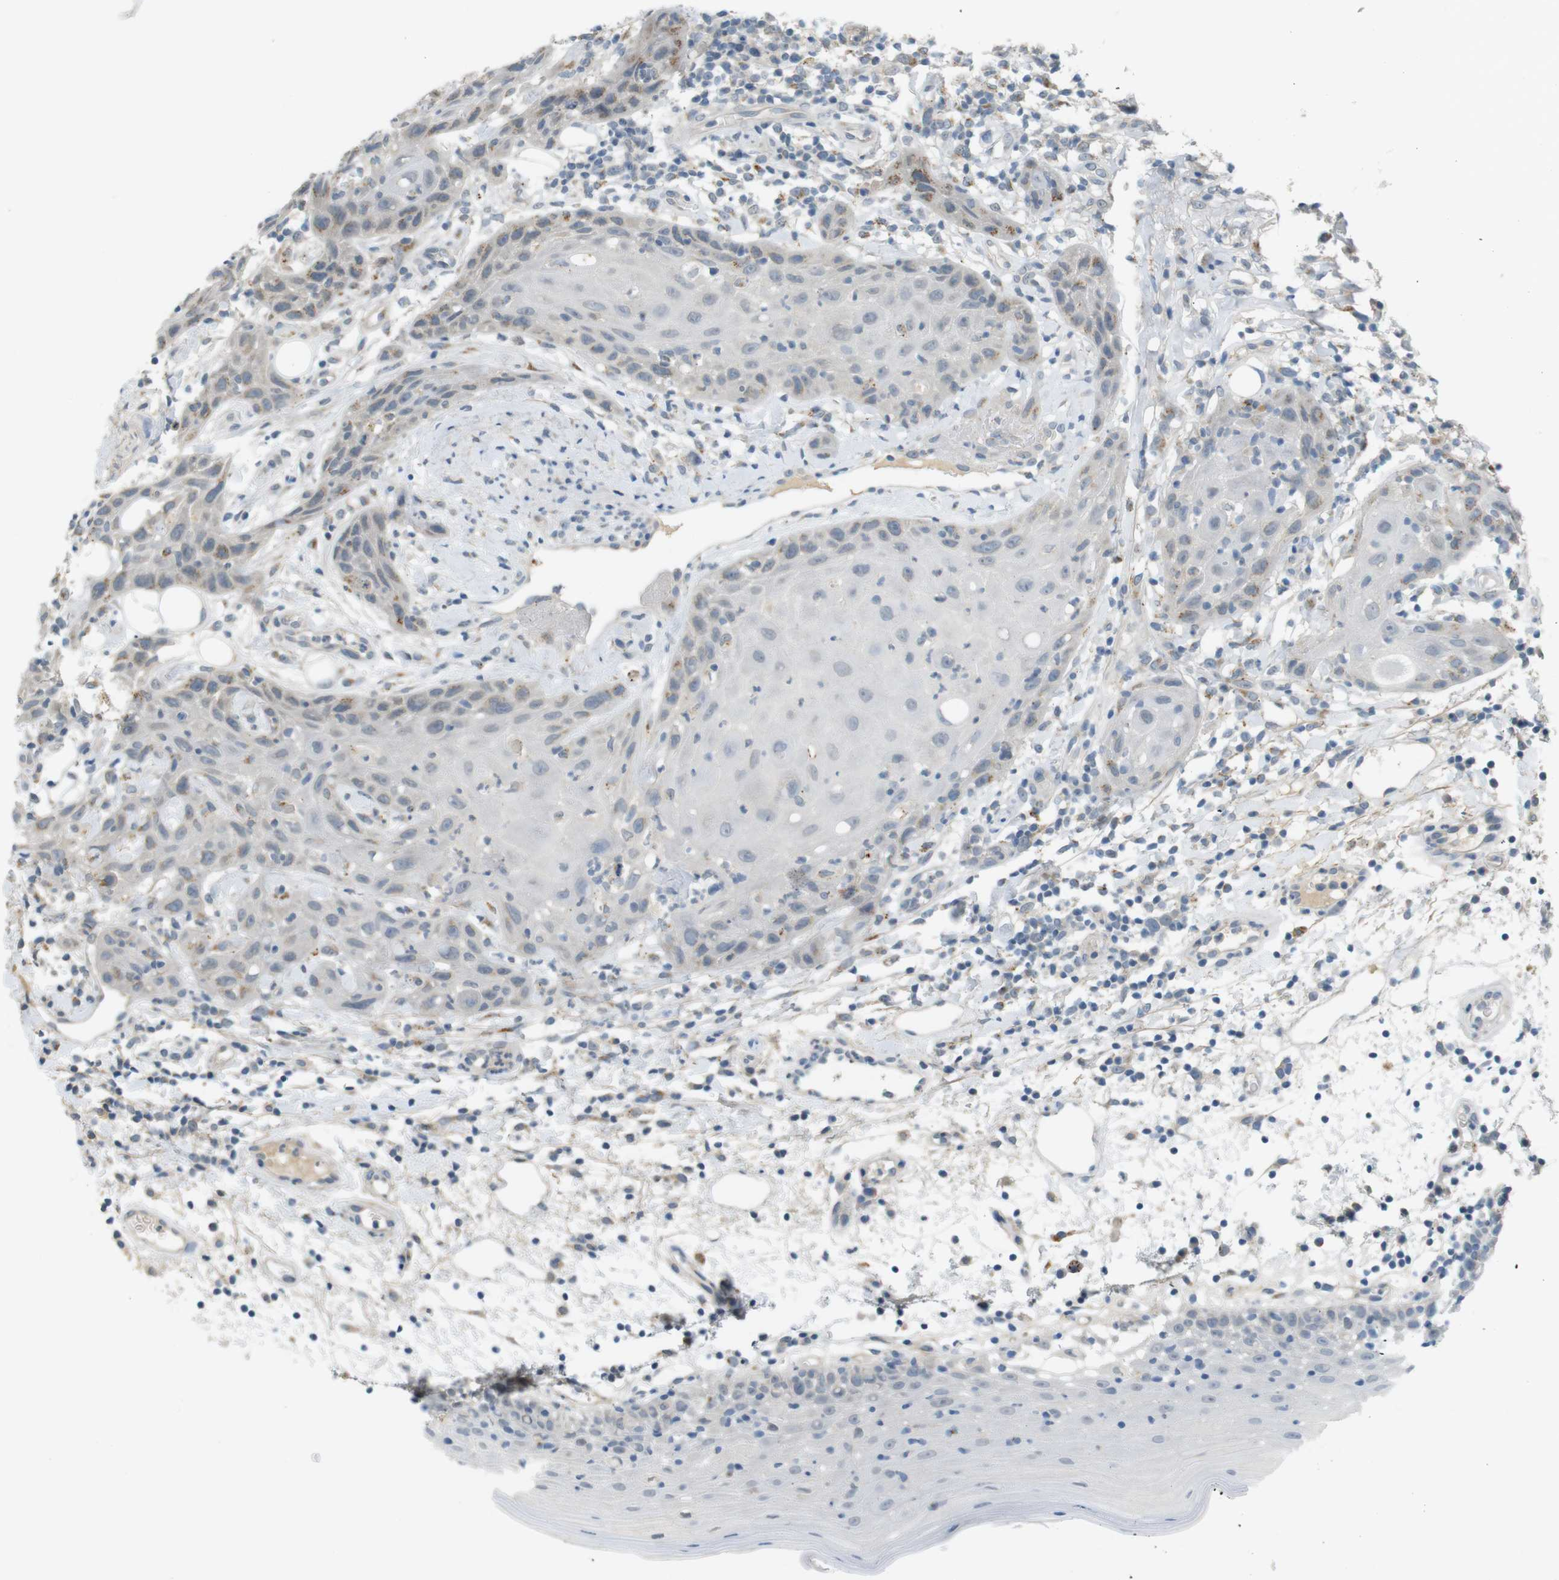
{"staining": {"intensity": "moderate", "quantity": "<25%", "location": "cytoplasmic/membranous"}, "tissue": "oral mucosa", "cell_type": "Squamous epithelial cells", "image_type": "normal", "snomed": [{"axis": "morphology", "description": "Normal tissue, NOS"}, {"axis": "morphology", "description": "Squamous cell carcinoma, NOS"}, {"axis": "topography", "description": "Skeletal muscle"}, {"axis": "topography", "description": "Oral tissue"}], "caption": "Protein analysis of unremarkable oral mucosa displays moderate cytoplasmic/membranous positivity in approximately <25% of squamous epithelial cells.", "gene": "UGT8", "patient": {"sex": "male", "age": 71}}